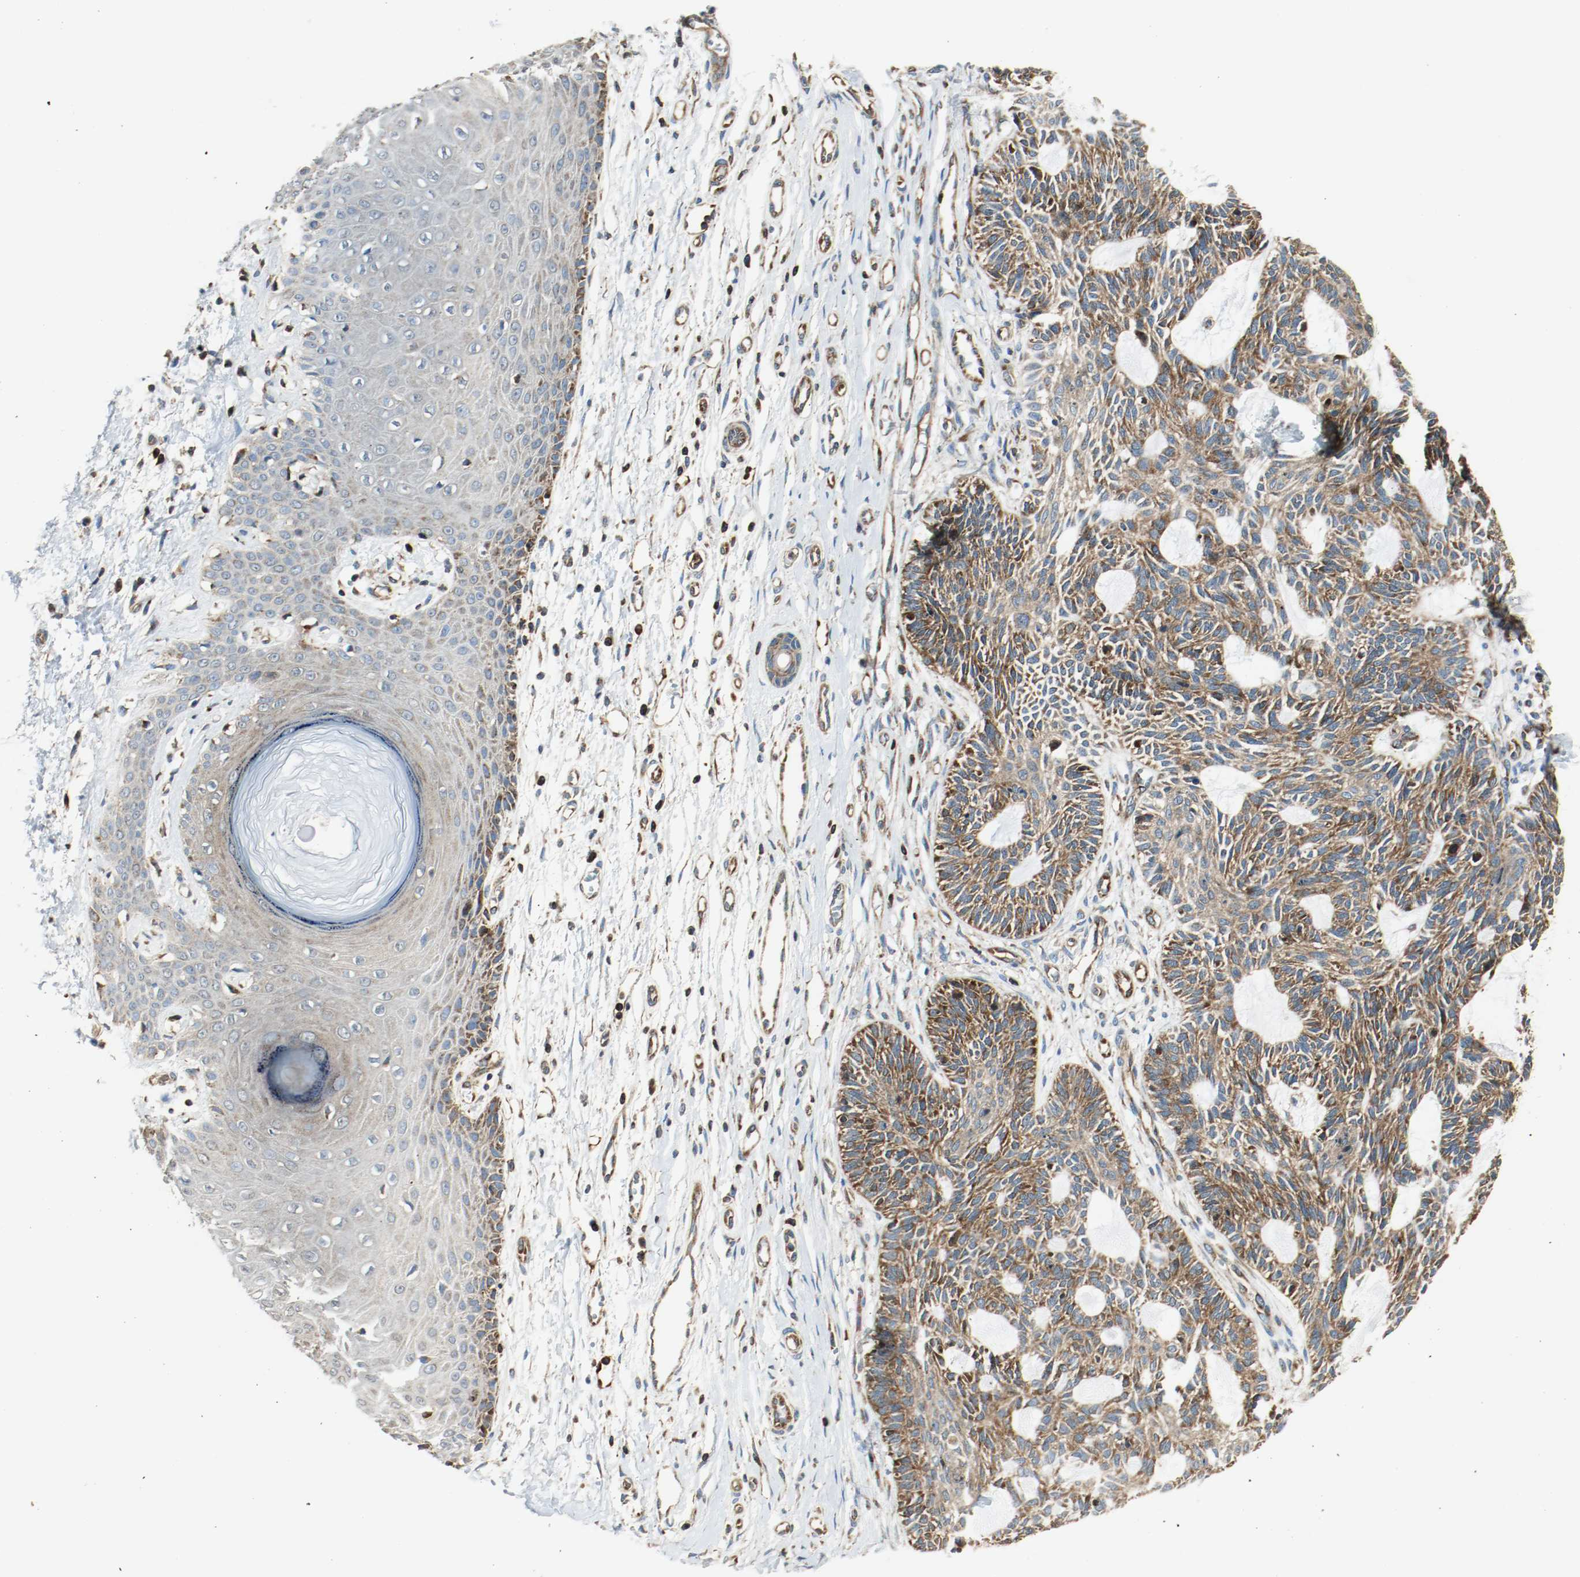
{"staining": {"intensity": "strong", "quantity": "25%-75%", "location": "cytoplasmic/membranous"}, "tissue": "skin cancer", "cell_type": "Tumor cells", "image_type": "cancer", "snomed": [{"axis": "morphology", "description": "Basal cell carcinoma"}, {"axis": "topography", "description": "Skin"}], "caption": "Immunohistochemistry (IHC) of skin cancer (basal cell carcinoma) exhibits high levels of strong cytoplasmic/membranous positivity in about 25%-75% of tumor cells.", "gene": "PLCG1", "patient": {"sex": "male", "age": 67}}